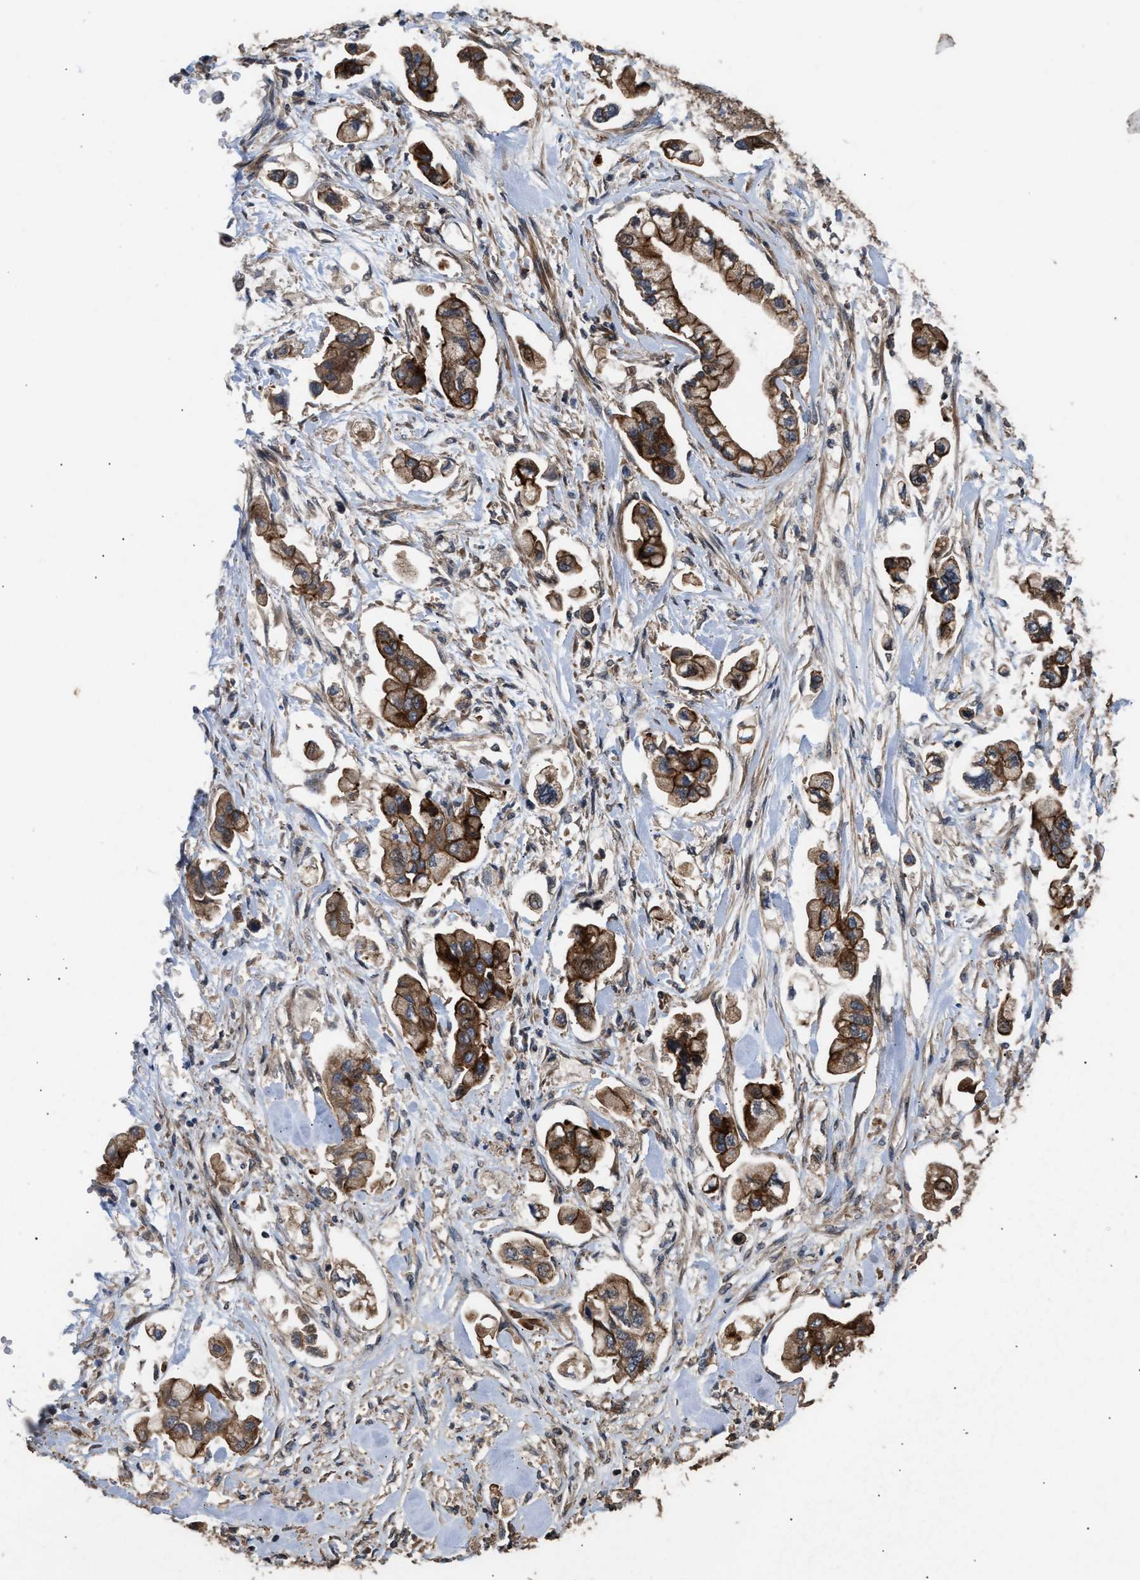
{"staining": {"intensity": "strong", "quantity": ">75%", "location": "cytoplasmic/membranous"}, "tissue": "stomach cancer", "cell_type": "Tumor cells", "image_type": "cancer", "snomed": [{"axis": "morphology", "description": "Adenocarcinoma, NOS"}, {"axis": "topography", "description": "Stomach"}], "caption": "This is an image of immunohistochemistry (IHC) staining of stomach cancer, which shows strong expression in the cytoplasmic/membranous of tumor cells.", "gene": "STAU1", "patient": {"sex": "male", "age": 62}}